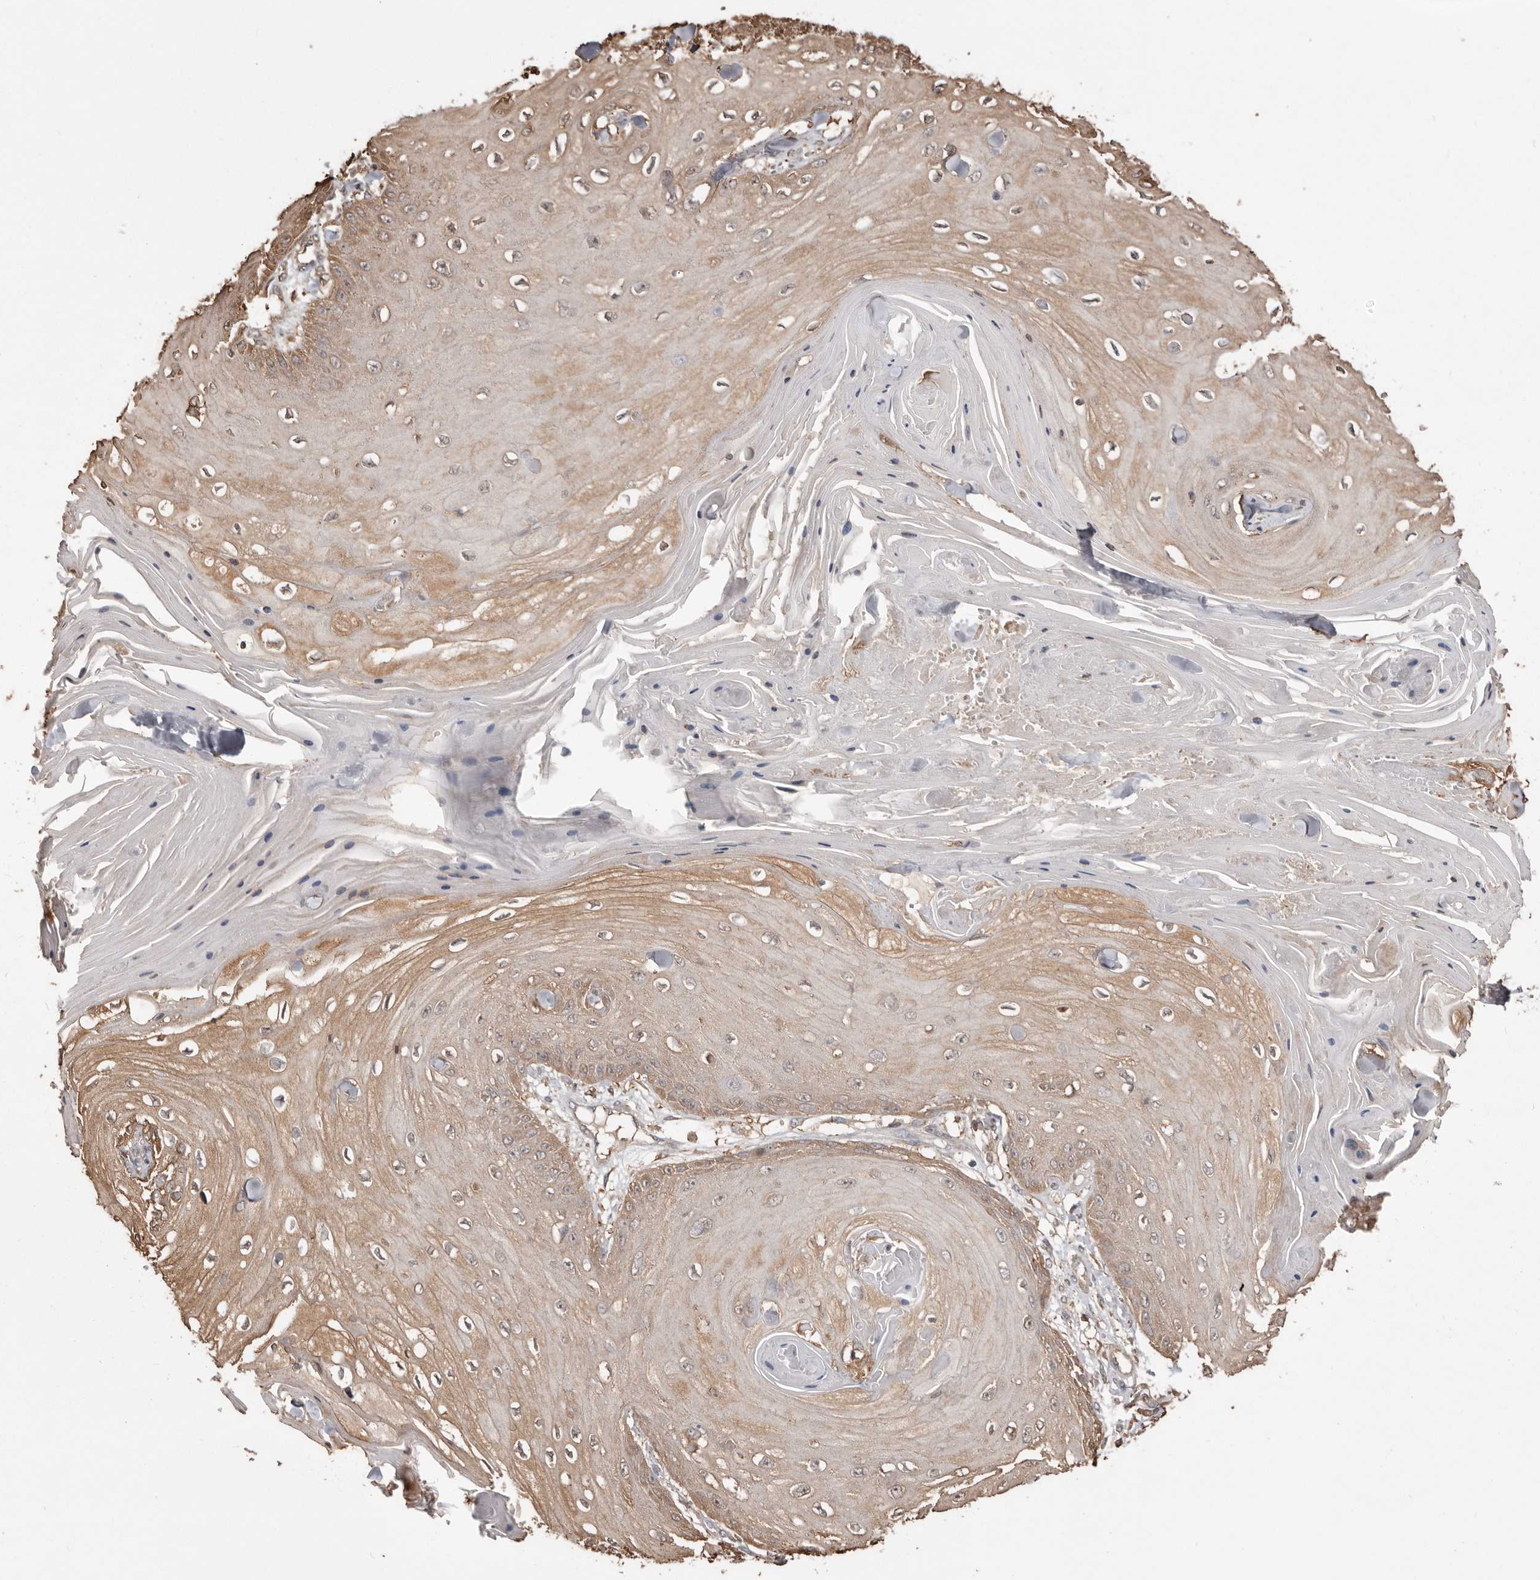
{"staining": {"intensity": "moderate", "quantity": ">75%", "location": "cytoplasmic/membranous"}, "tissue": "skin cancer", "cell_type": "Tumor cells", "image_type": "cancer", "snomed": [{"axis": "morphology", "description": "Squamous cell carcinoma, NOS"}, {"axis": "topography", "description": "Skin"}], "caption": "Protein expression analysis of human squamous cell carcinoma (skin) reveals moderate cytoplasmic/membranous staining in about >75% of tumor cells. The staining was performed using DAB, with brown indicating positive protein expression. Nuclei are stained blue with hematoxylin.", "gene": "PKM", "patient": {"sex": "male", "age": 74}}